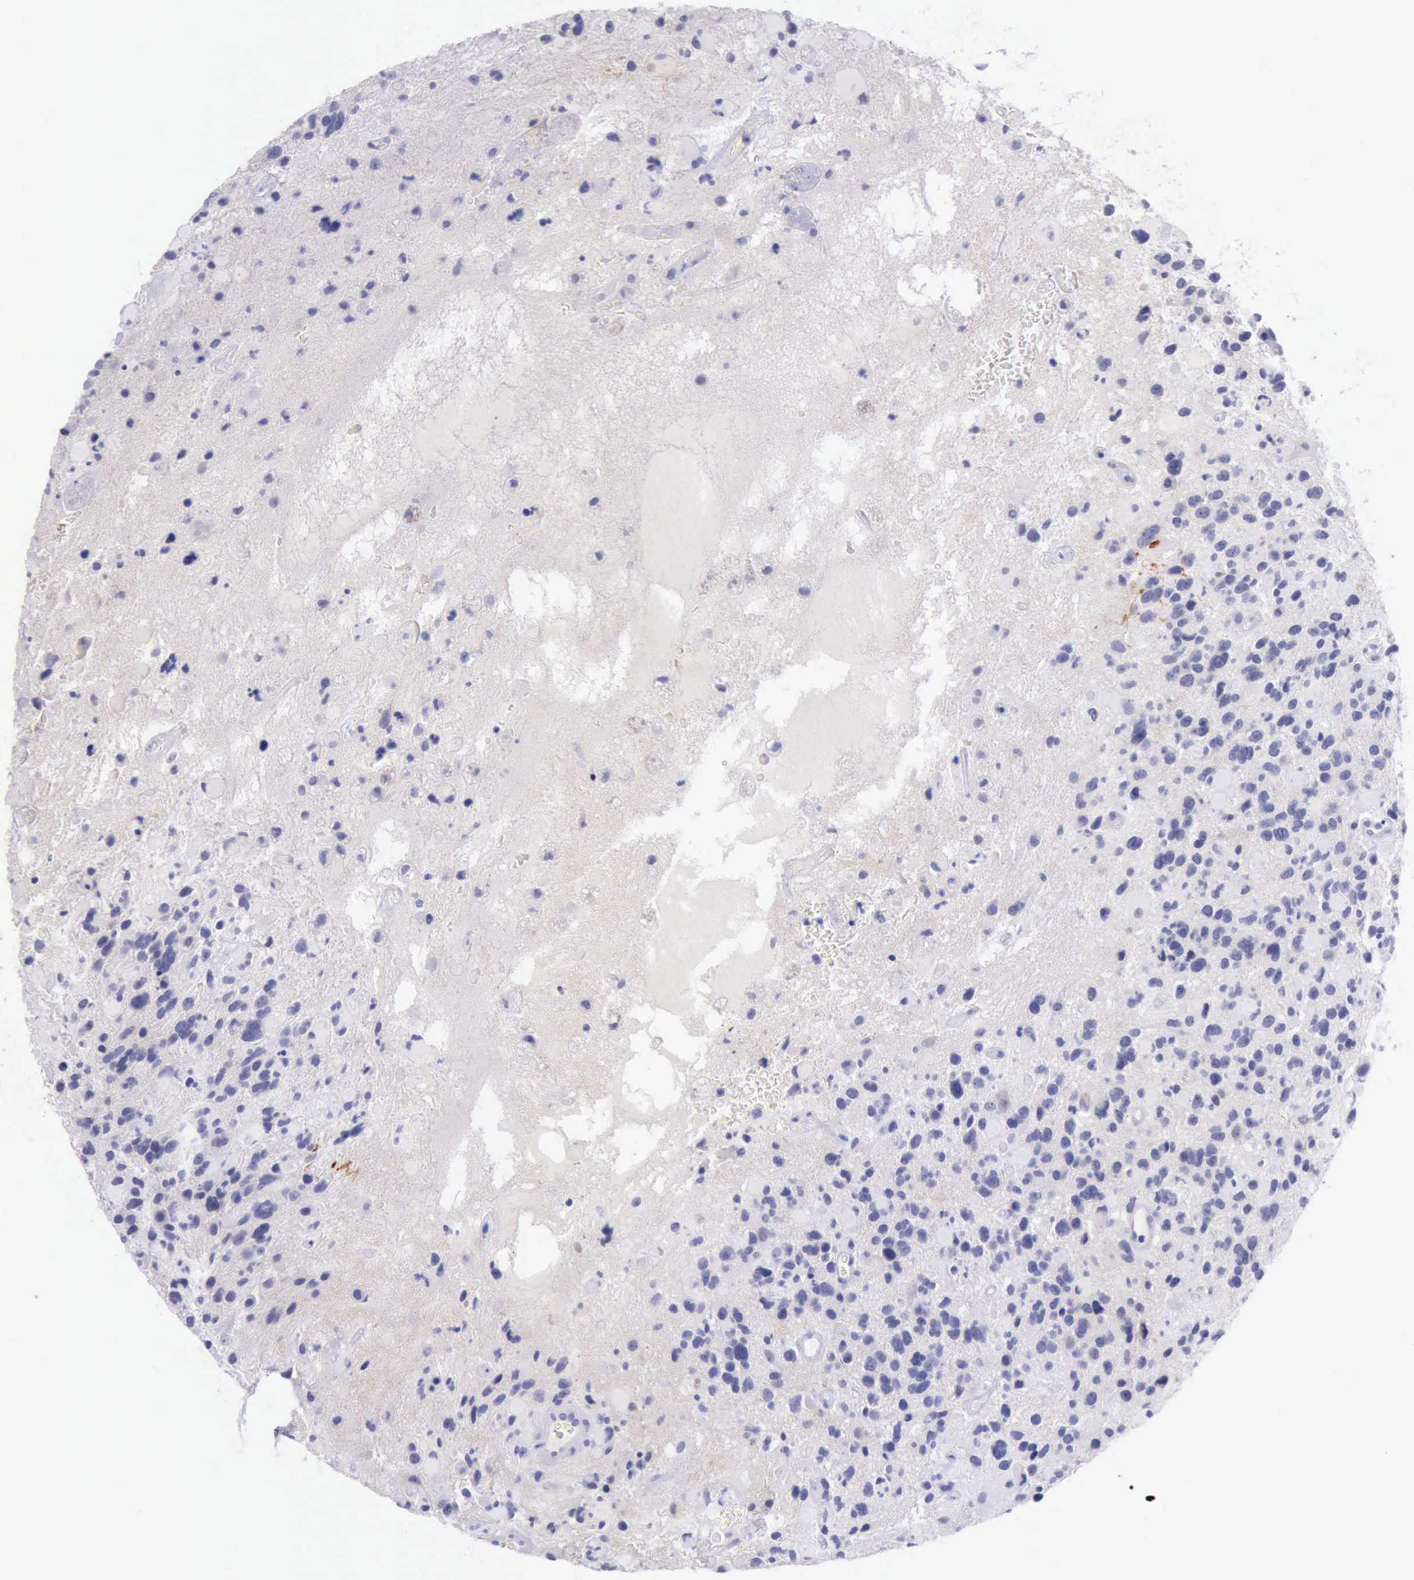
{"staining": {"intensity": "negative", "quantity": "none", "location": "none"}, "tissue": "glioma", "cell_type": "Tumor cells", "image_type": "cancer", "snomed": [{"axis": "morphology", "description": "Glioma, malignant, High grade"}, {"axis": "topography", "description": "Brain"}], "caption": "Immunohistochemistry of glioma exhibits no positivity in tumor cells.", "gene": "LRFN5", "patient": {"sex": "female", "age": 37}}